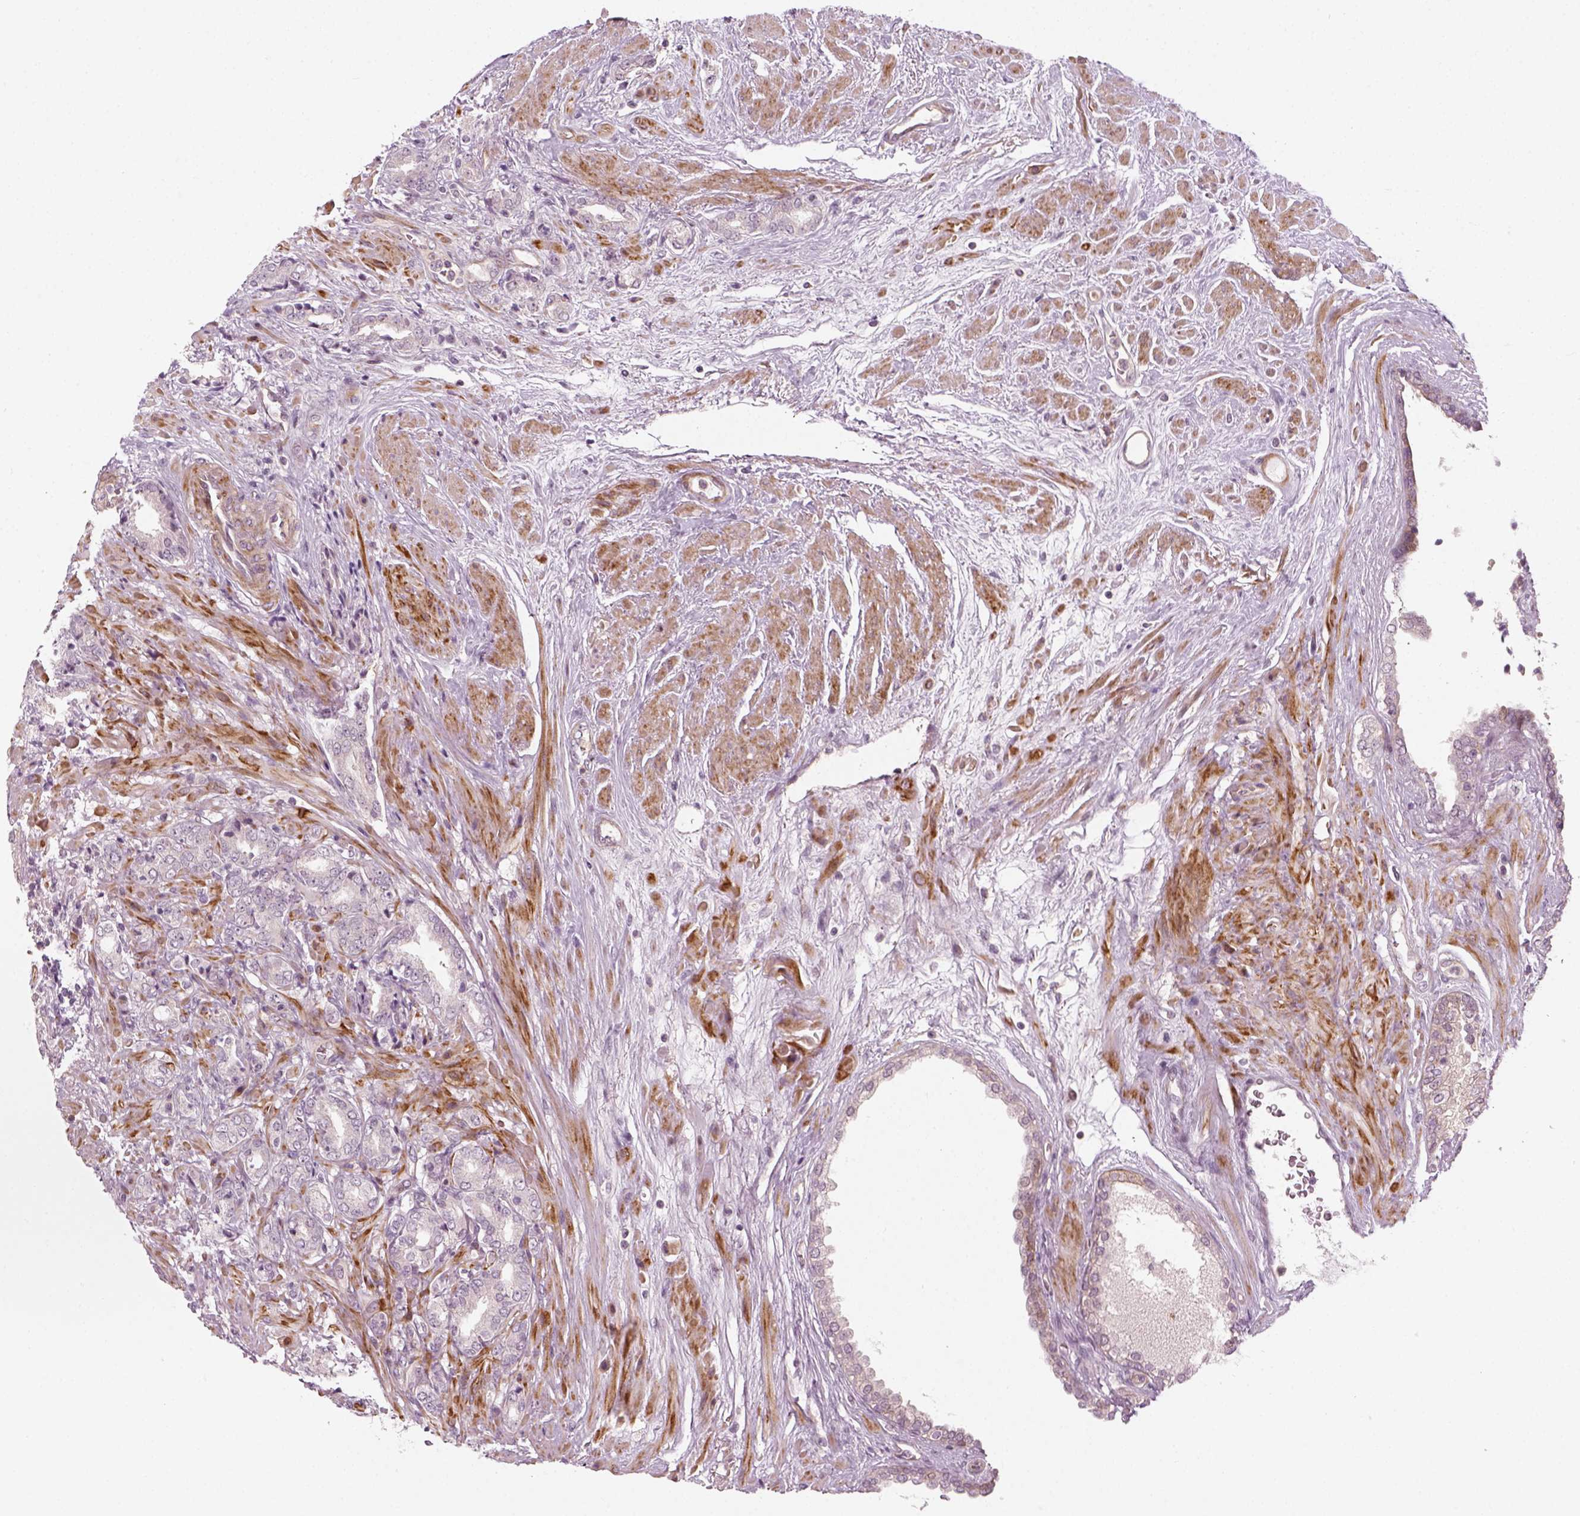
{"staining": {"intensity": "negative", "quantity": "none", "location": "none"}, "tissue": "prostate cancer", "cell_type": "Tumor cells", "image_type": "cancer", "snomed": [{"axis": "morphology", "description": "Adenocarcinoma, High grade"}, {"axis": "topography", "description": "Prostate"}], "caption": "Adenocarcinoma (high-grade) (prostate) stained for a protein using IHC shows no staining tumor cells.", "gene": "DNASE1L1", "patient": {"sex": "male", "age": 56}}